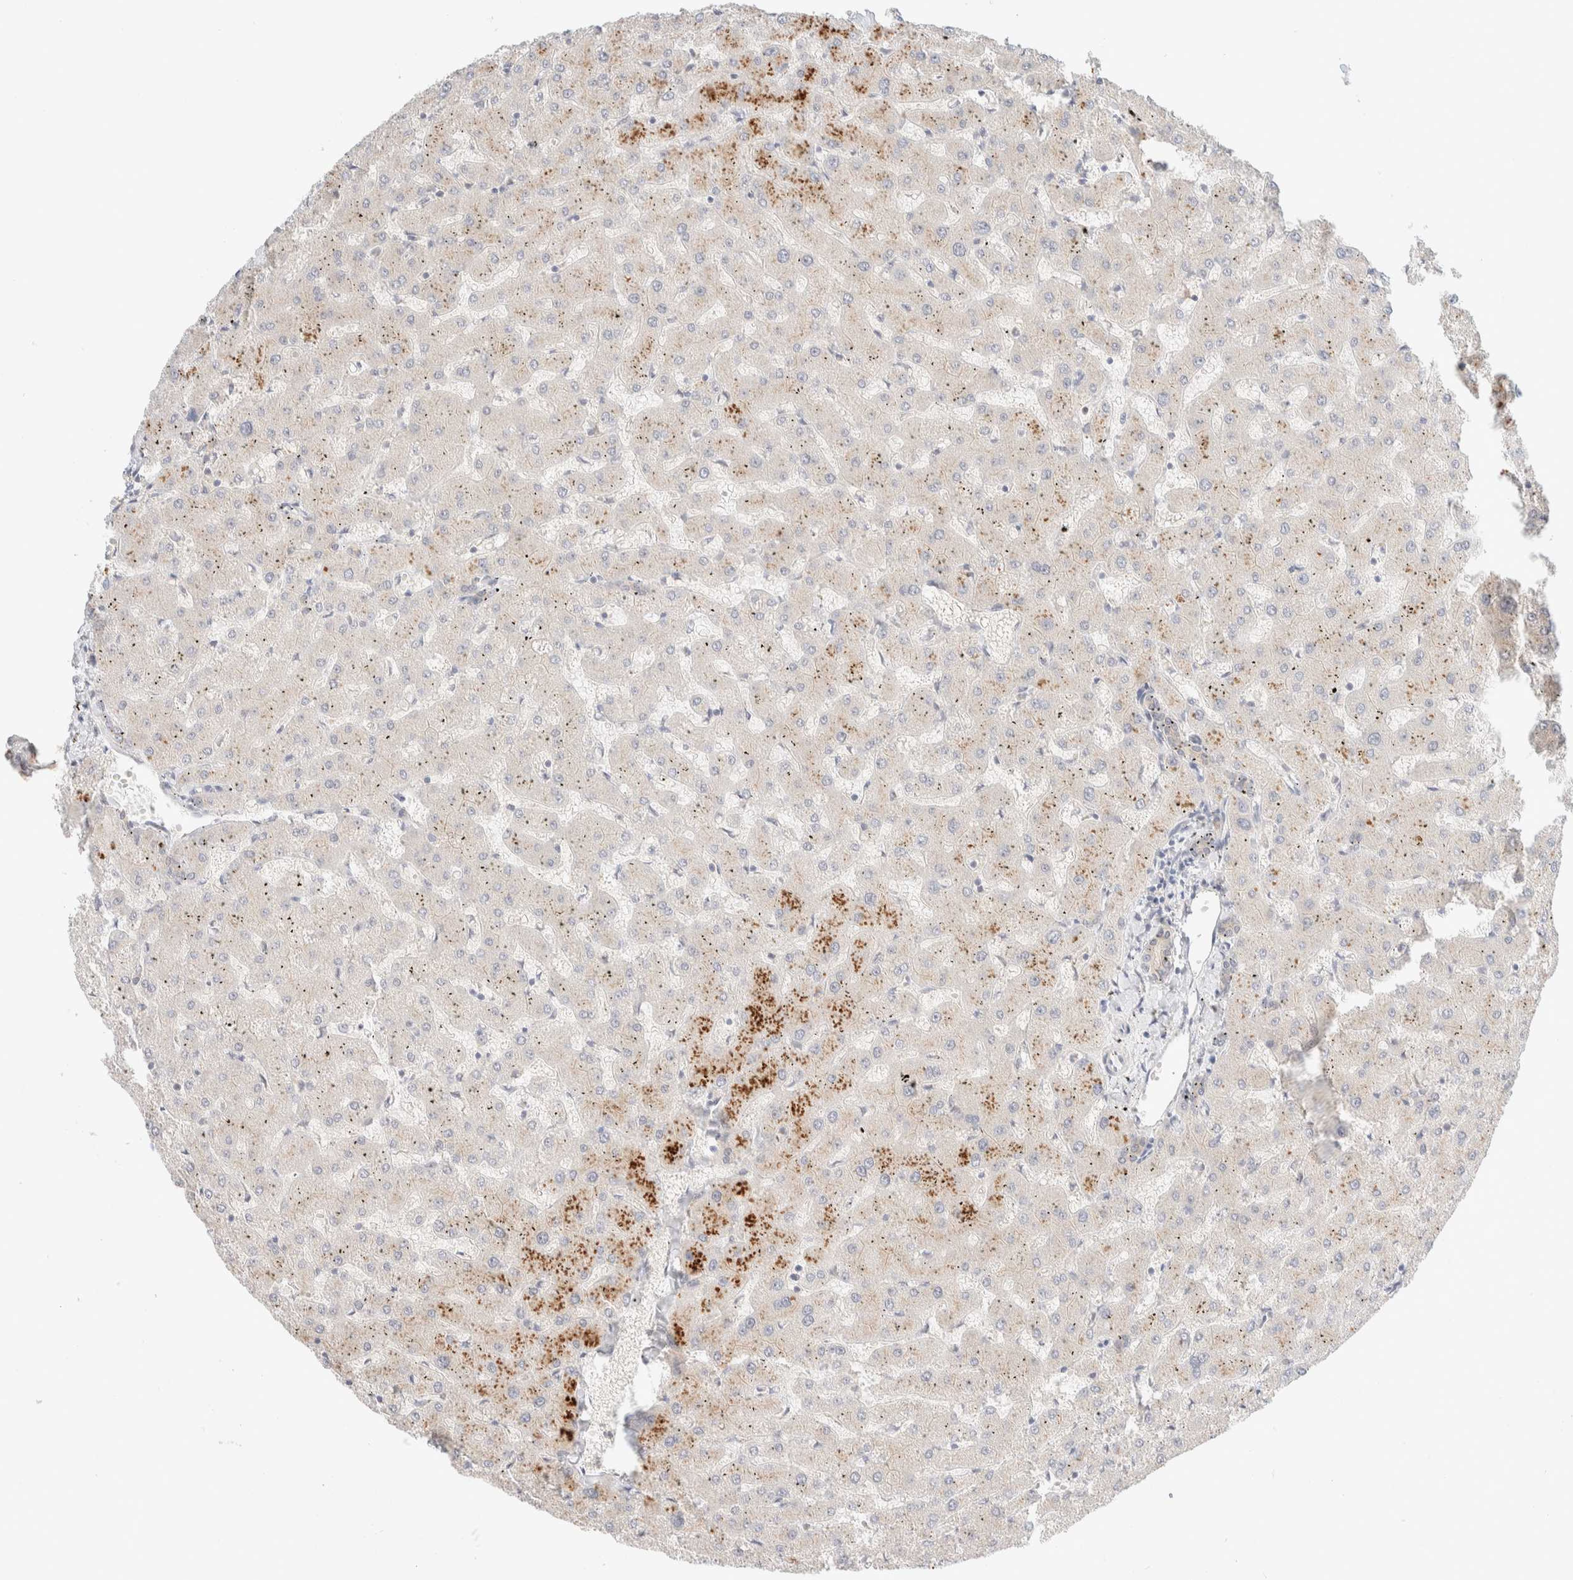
{"staining": {"intensity": "weak", "quantity": "25%-75%", "location": "cytoplasmic/membranous"}, "tissue": "liver", "cell_type": "Cholangiocytes", "image_type": "normal", "snomed": [{"axis": "morphology", "description": "Normal tissue, NOS"}, {"axis": "topography", "description": "Liver"}], "caption": "Immunohistochemistry photomicrograph of unremarkable human liver stained for a protein (brown), which reveals low levels of weak cytoplasmic/membranous positivity in approximately 25%-75% of cholangiocytes.", "gene": "CHKA", "patient": {"sex": "female", "age": 63}}